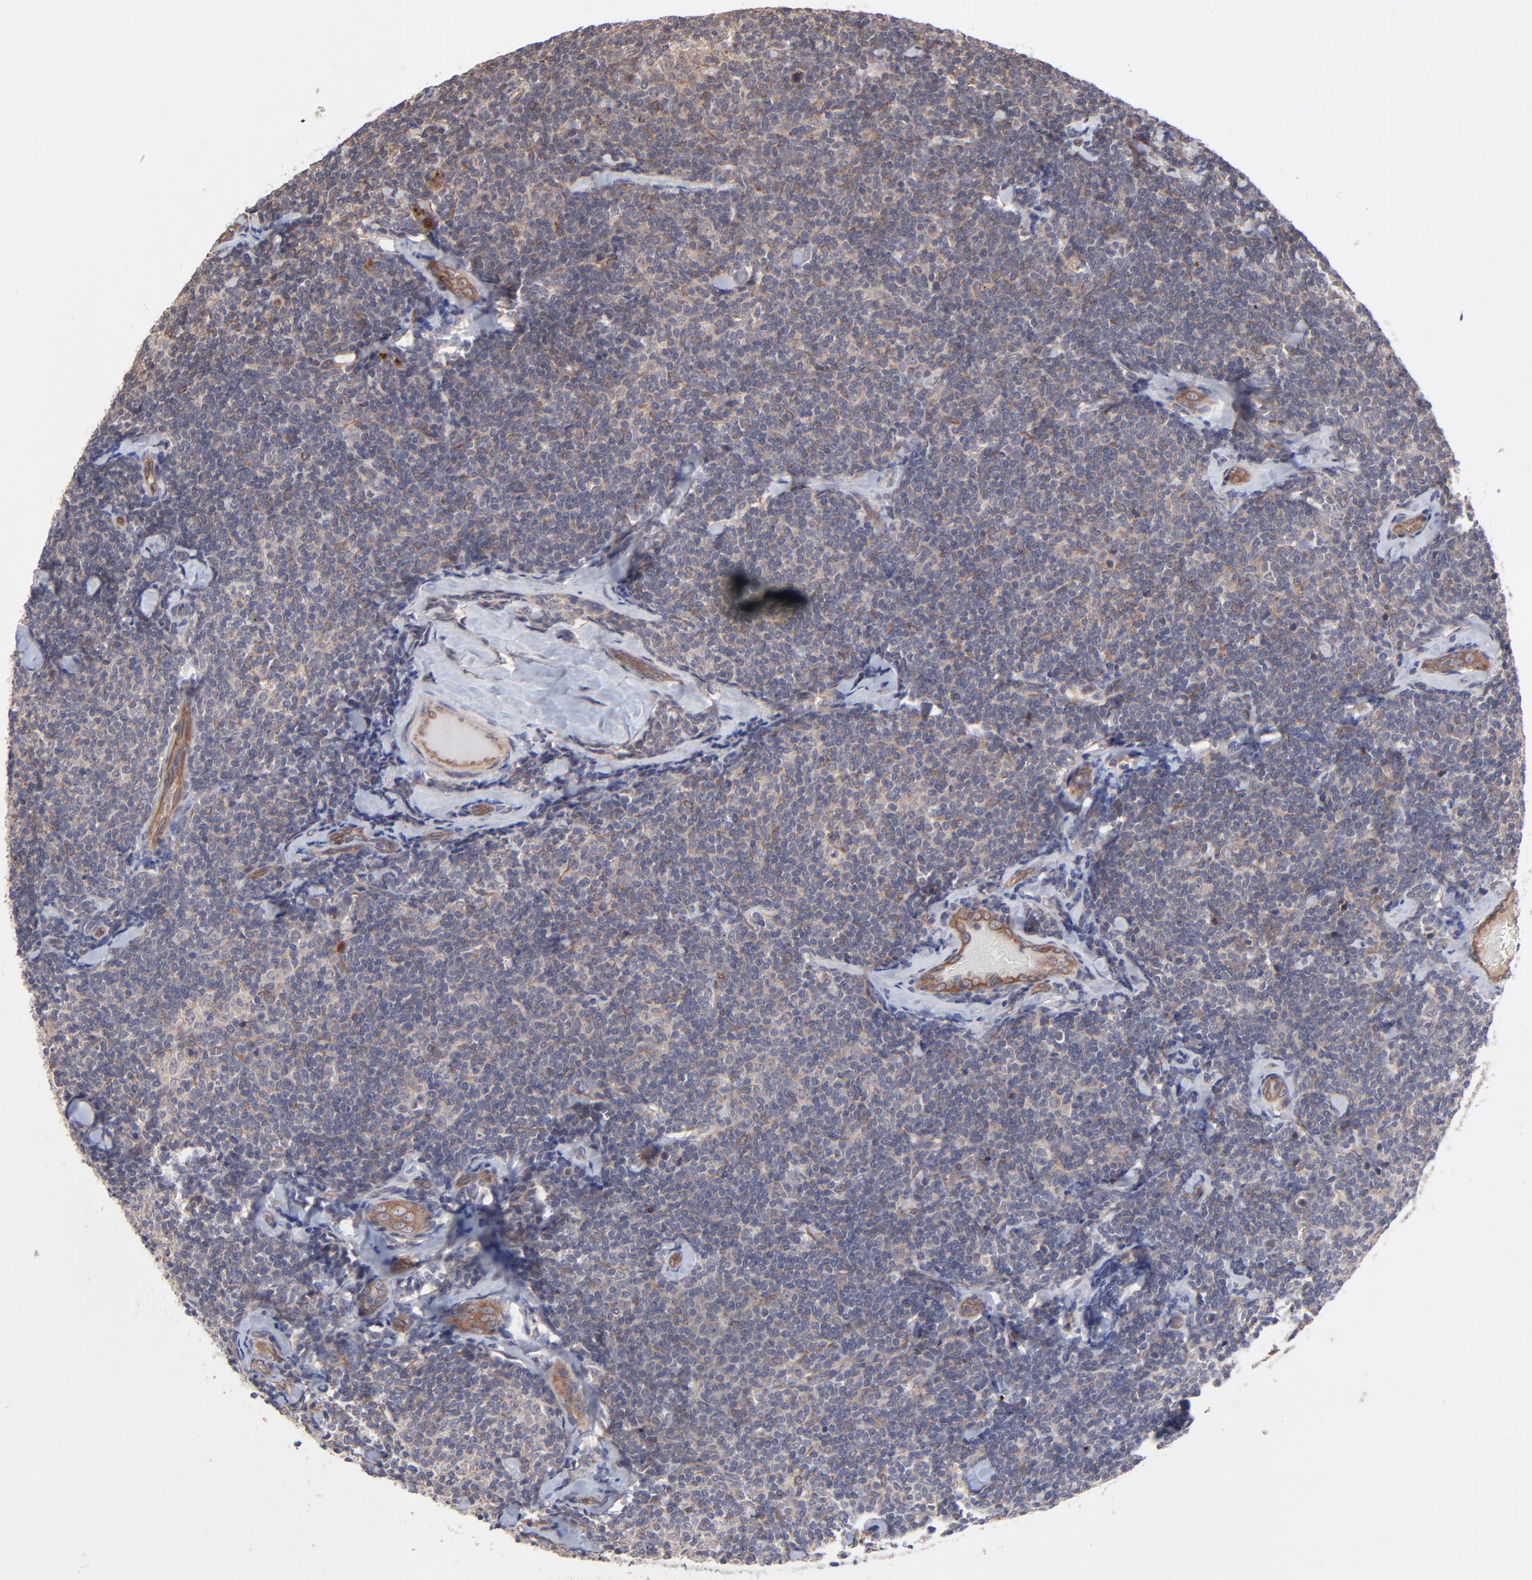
{"staining": {"intensity": "weak", "quantity": ">75%", "location": "cytoplasmic/membranous"}, "tissue": "lymphoma", "cell_type": "Tumor cells", "image_type": "cancer", "snomed": [{"axis": "morphology", "description": "Malignant lymphoma, non-Hodgkin's type, Low grade"}, {"axis": "topography", "description": "Lymph node"}], "caption": "Malignant lymphoma, non-Hodgkin's type (low-grade) stained with DAB immunohistochemistry shows low levels of weak cytoplasmic/membranous staining in approximately >75% of tumor cells.", "gene": "ZNF780B", "patient": {"sex": "female", "age": 56}}